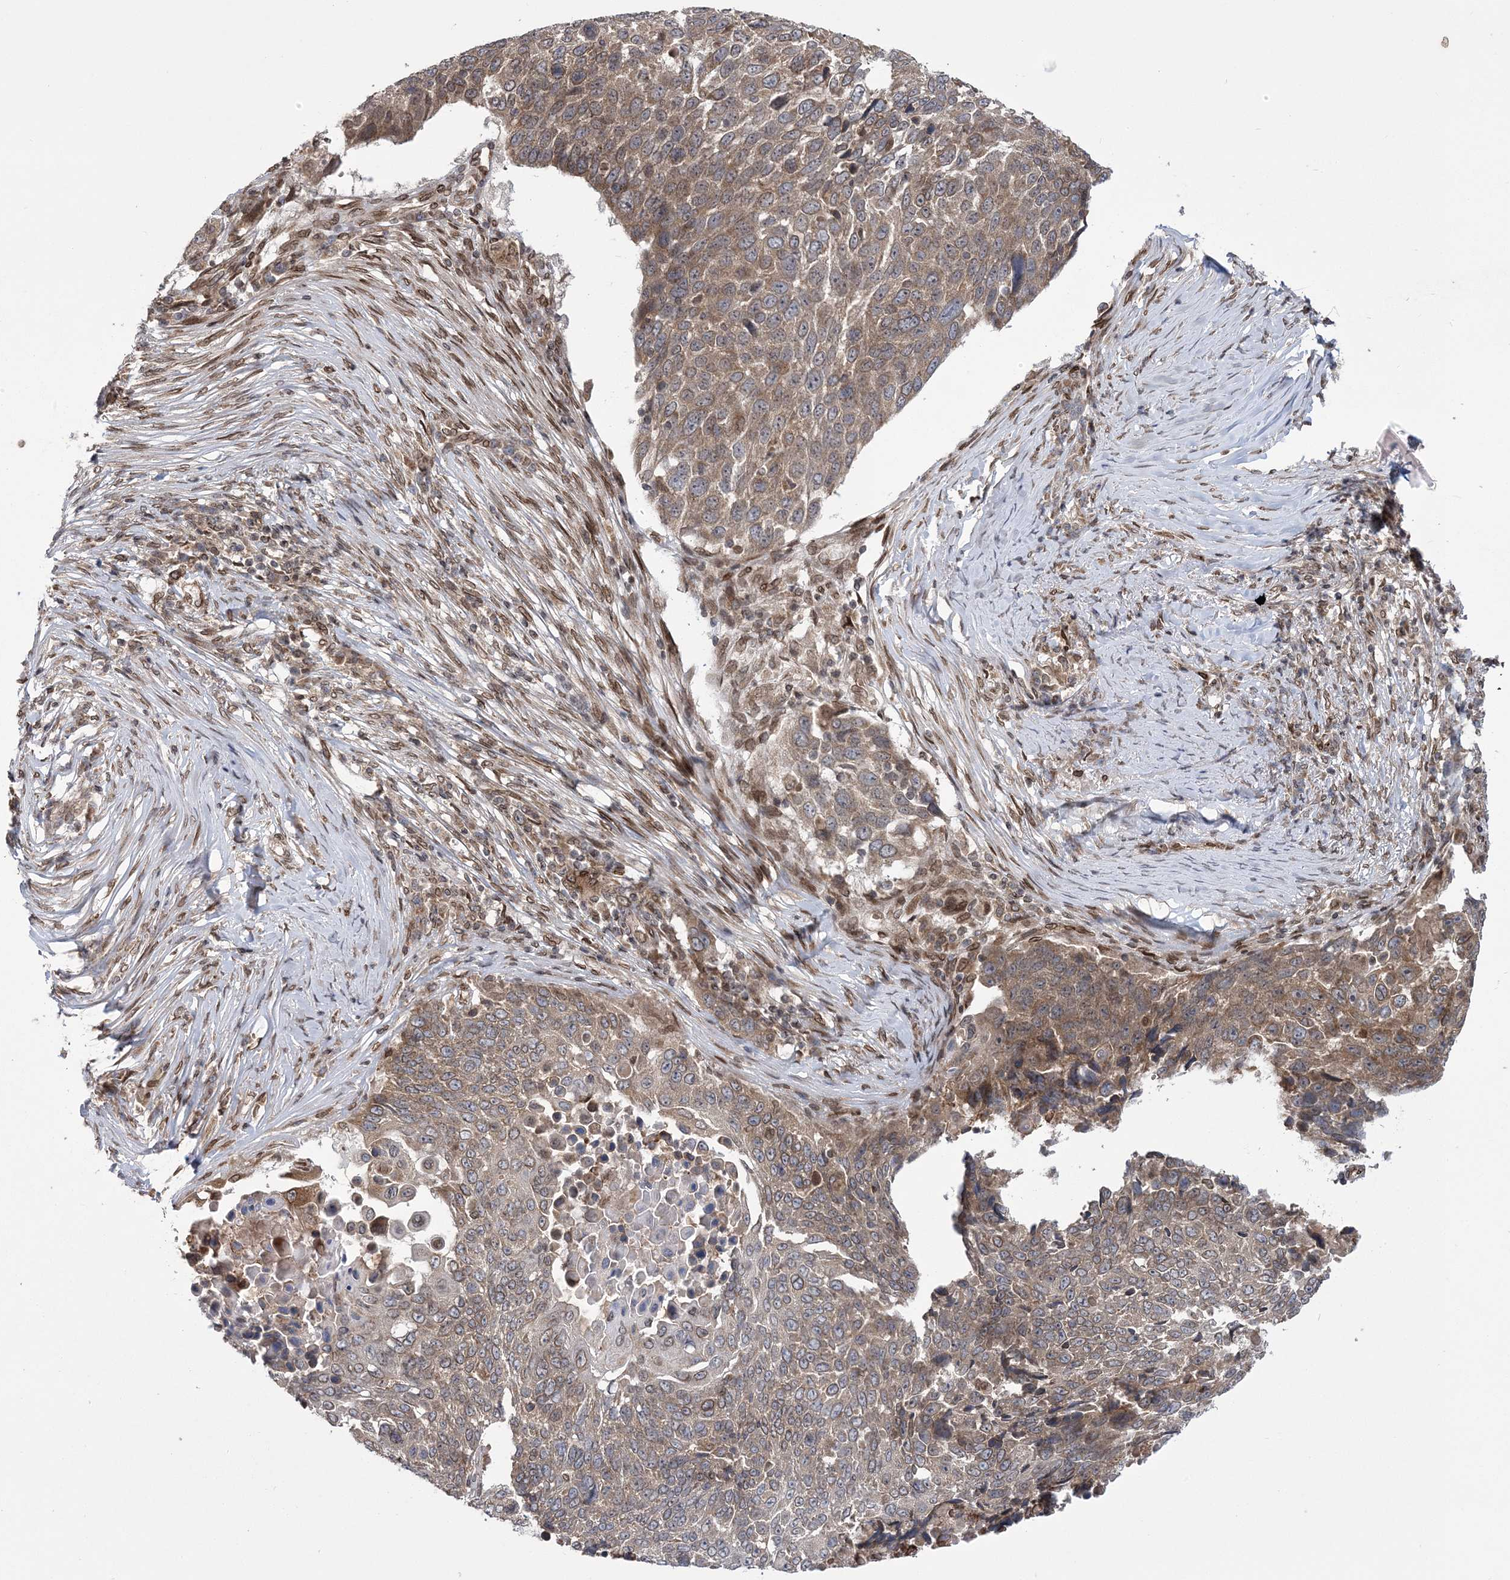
{"staining": {"intensity": "moderate", "quantity": ">75%", "location": "cytoplasmic/membranous"}, "tissue": "lung cancer", "cell_type": "Tumor cells", "image_type": "cancer", "snomed": [{"axis": "morphology", "description": "Squamous cell carcinoma, NOS"}, {"axis": "topography", "description": "Lung"}], "caption": "This photomicrograph exhibits lung squamous cell carcinoma stained with immunohistochemistry (IHC) to label a protein in brown. The cytoplasmic/membranous of tumor cells show moderate positivity for the protein. Nuclei are counter-stained blue.", "gene": "DNAJC27", "patient": {"sex": "male", "age": 66}}